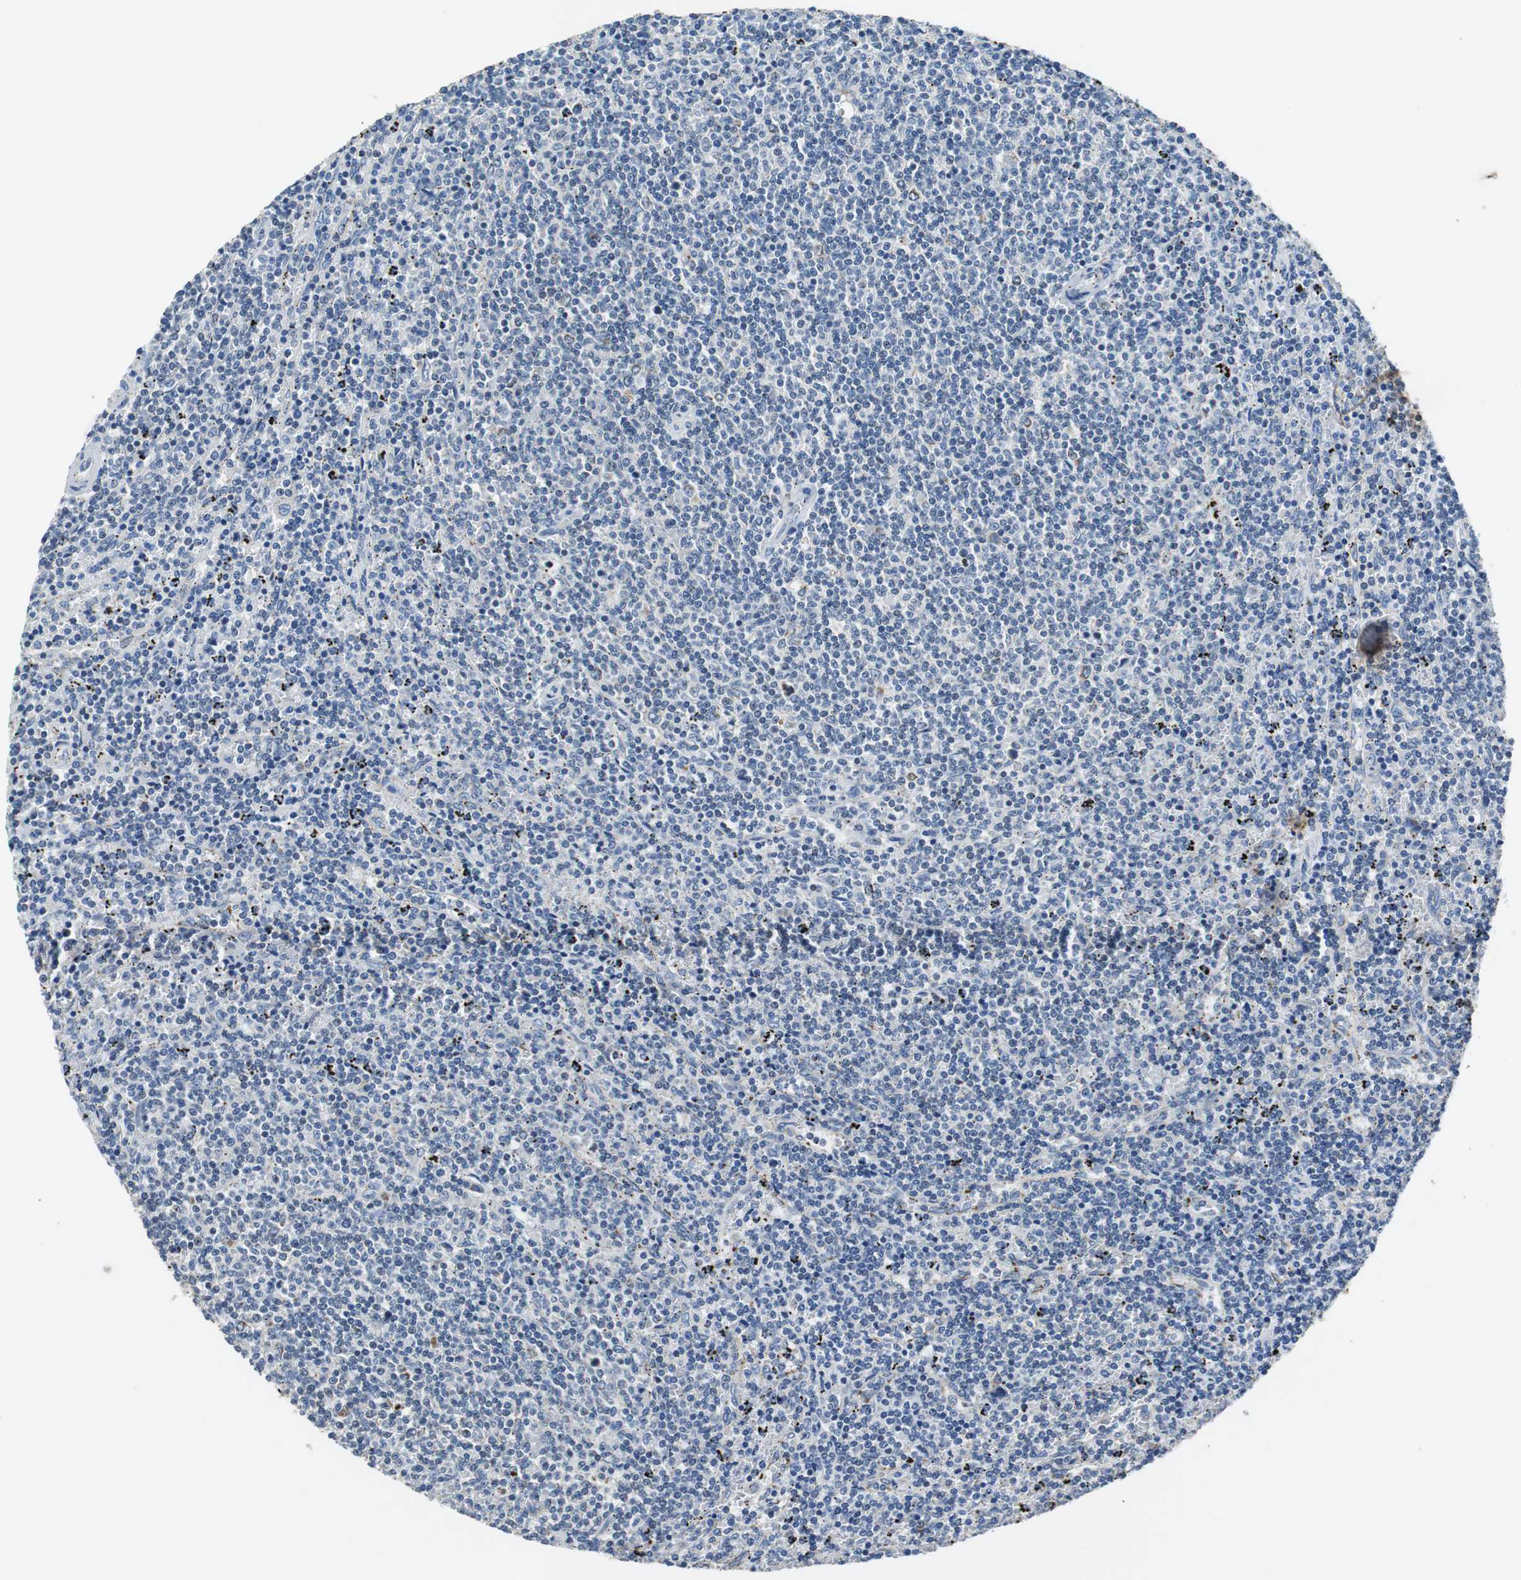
{"staining": {"intensity": "negative", "quantity": "none", "location": "none"}, "tissue": "lymphoma", "cell_type": "Tumor cells", "image_type": "cancer", "snomed": [{"axis": "morphology", "description": "Malignant lymphoma, non-Hodgkin's type, Low grade"}, {"axis": "topography", "description": "Spleen"}], "caption": "Immunohistochemistry of lymphoma reveals no positivity in tumor cells. Brightfield microscopy of immunohistochemistry (IHC) stained with DAB (3,3'-diaminobenzidine) (brown) and hematoxylin (blue), captured at high magnification.", "gene": "NLGN1", "patient": {"sex": "female", "age": 50}}